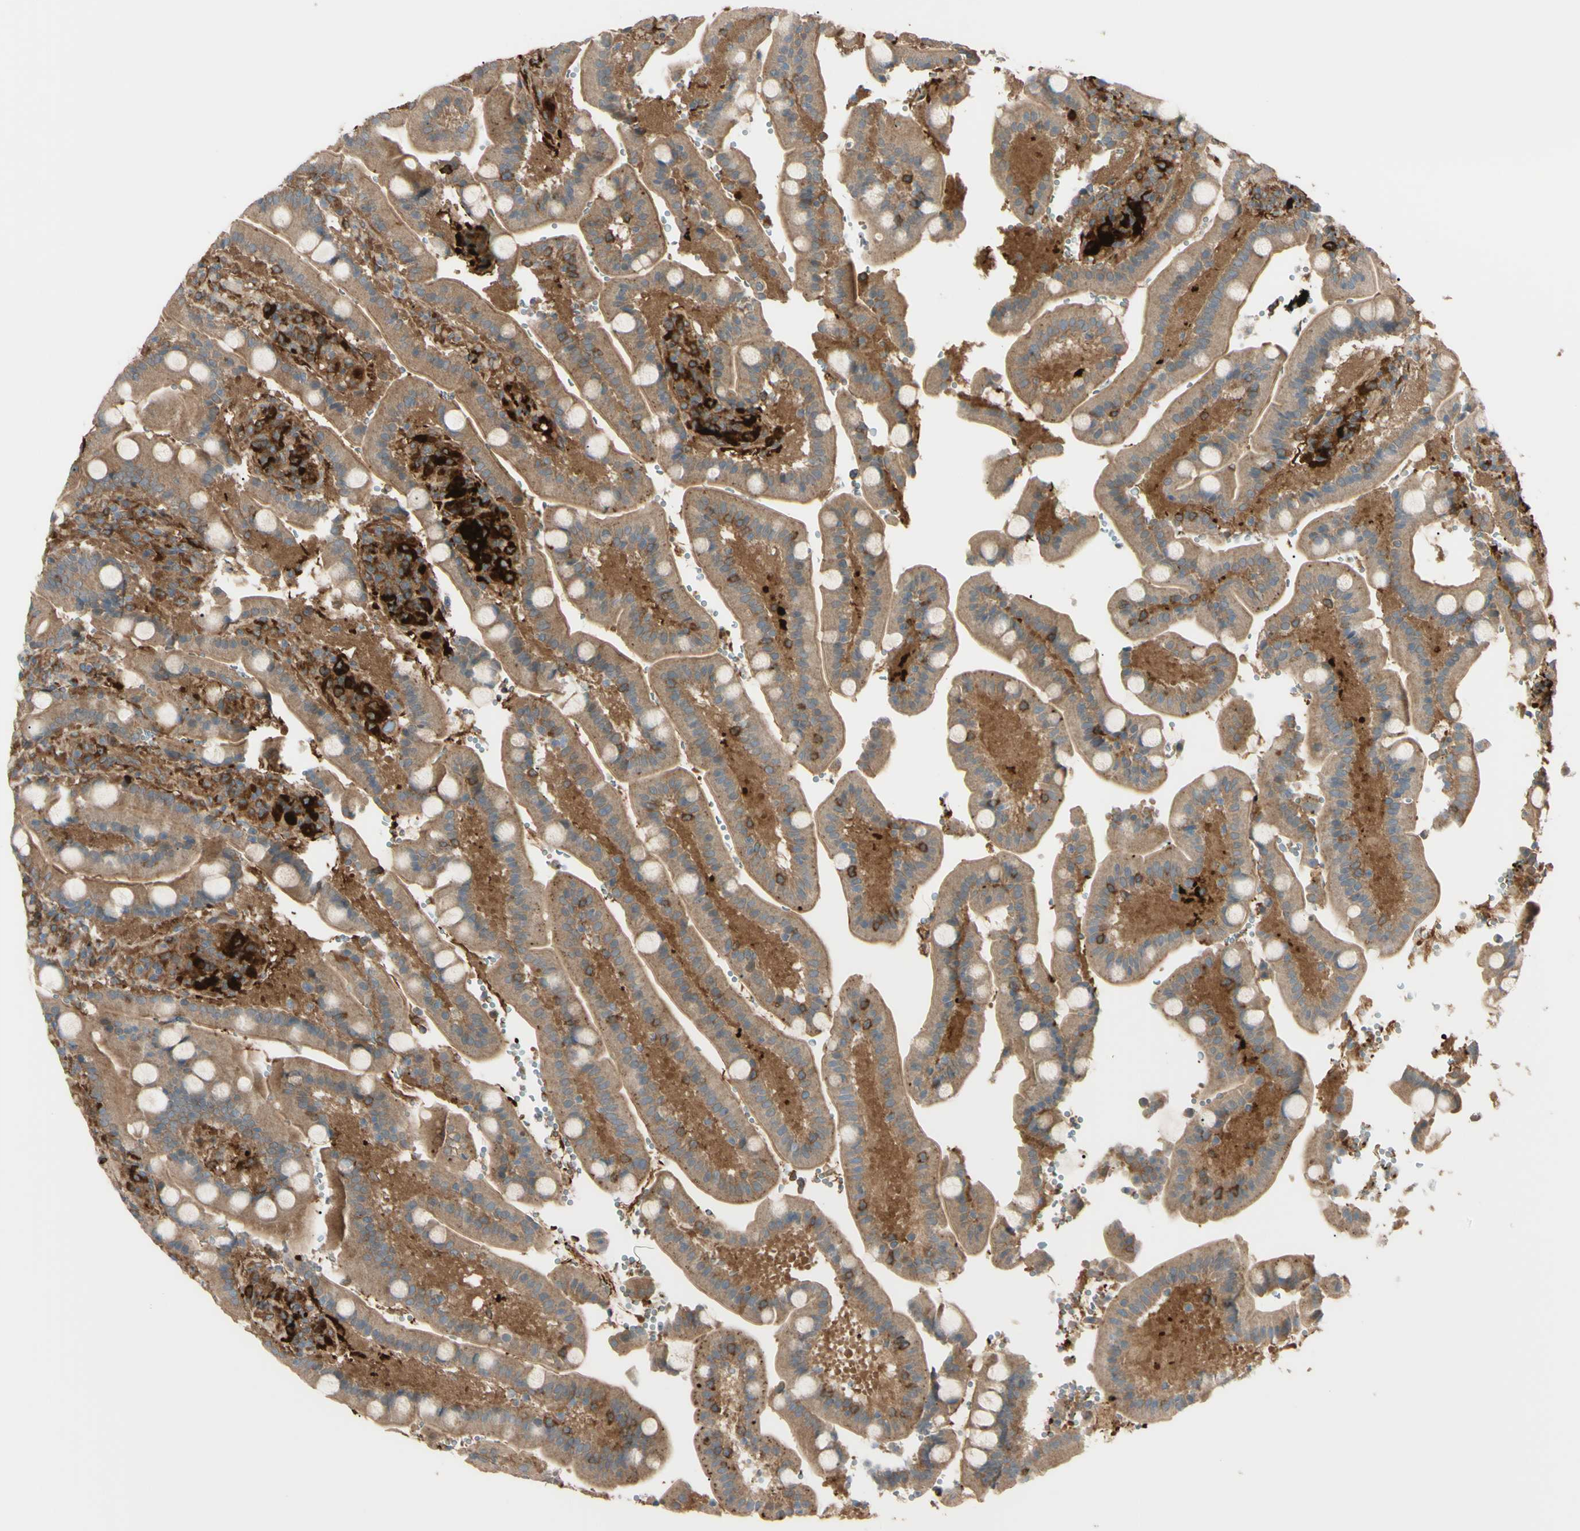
{"staining": {"intensity": "moderate", "quantity": ">75%", "location": "cytoplasmic/membranous"}, "tissue": "duodenum", "cell_type": "Glandular cells", "image_type": "normal", "snomed": [{"axis": "morphology", "description": "Normal tissue, NOS"}, {"axis": "topography", "description": "Small intestine, NOS"}], "caption": "Duodenum stained with immunohistochemistry demonstrates moderate cytoplasmic/membranous expression in approximately >75% of glandular cells. (DAB (3,3'-diaminobenzidine) IHC with brightfield microscopy, high magnification).", "gene": "PTPN12", "patient": {"sex": "female", "age": 71}}